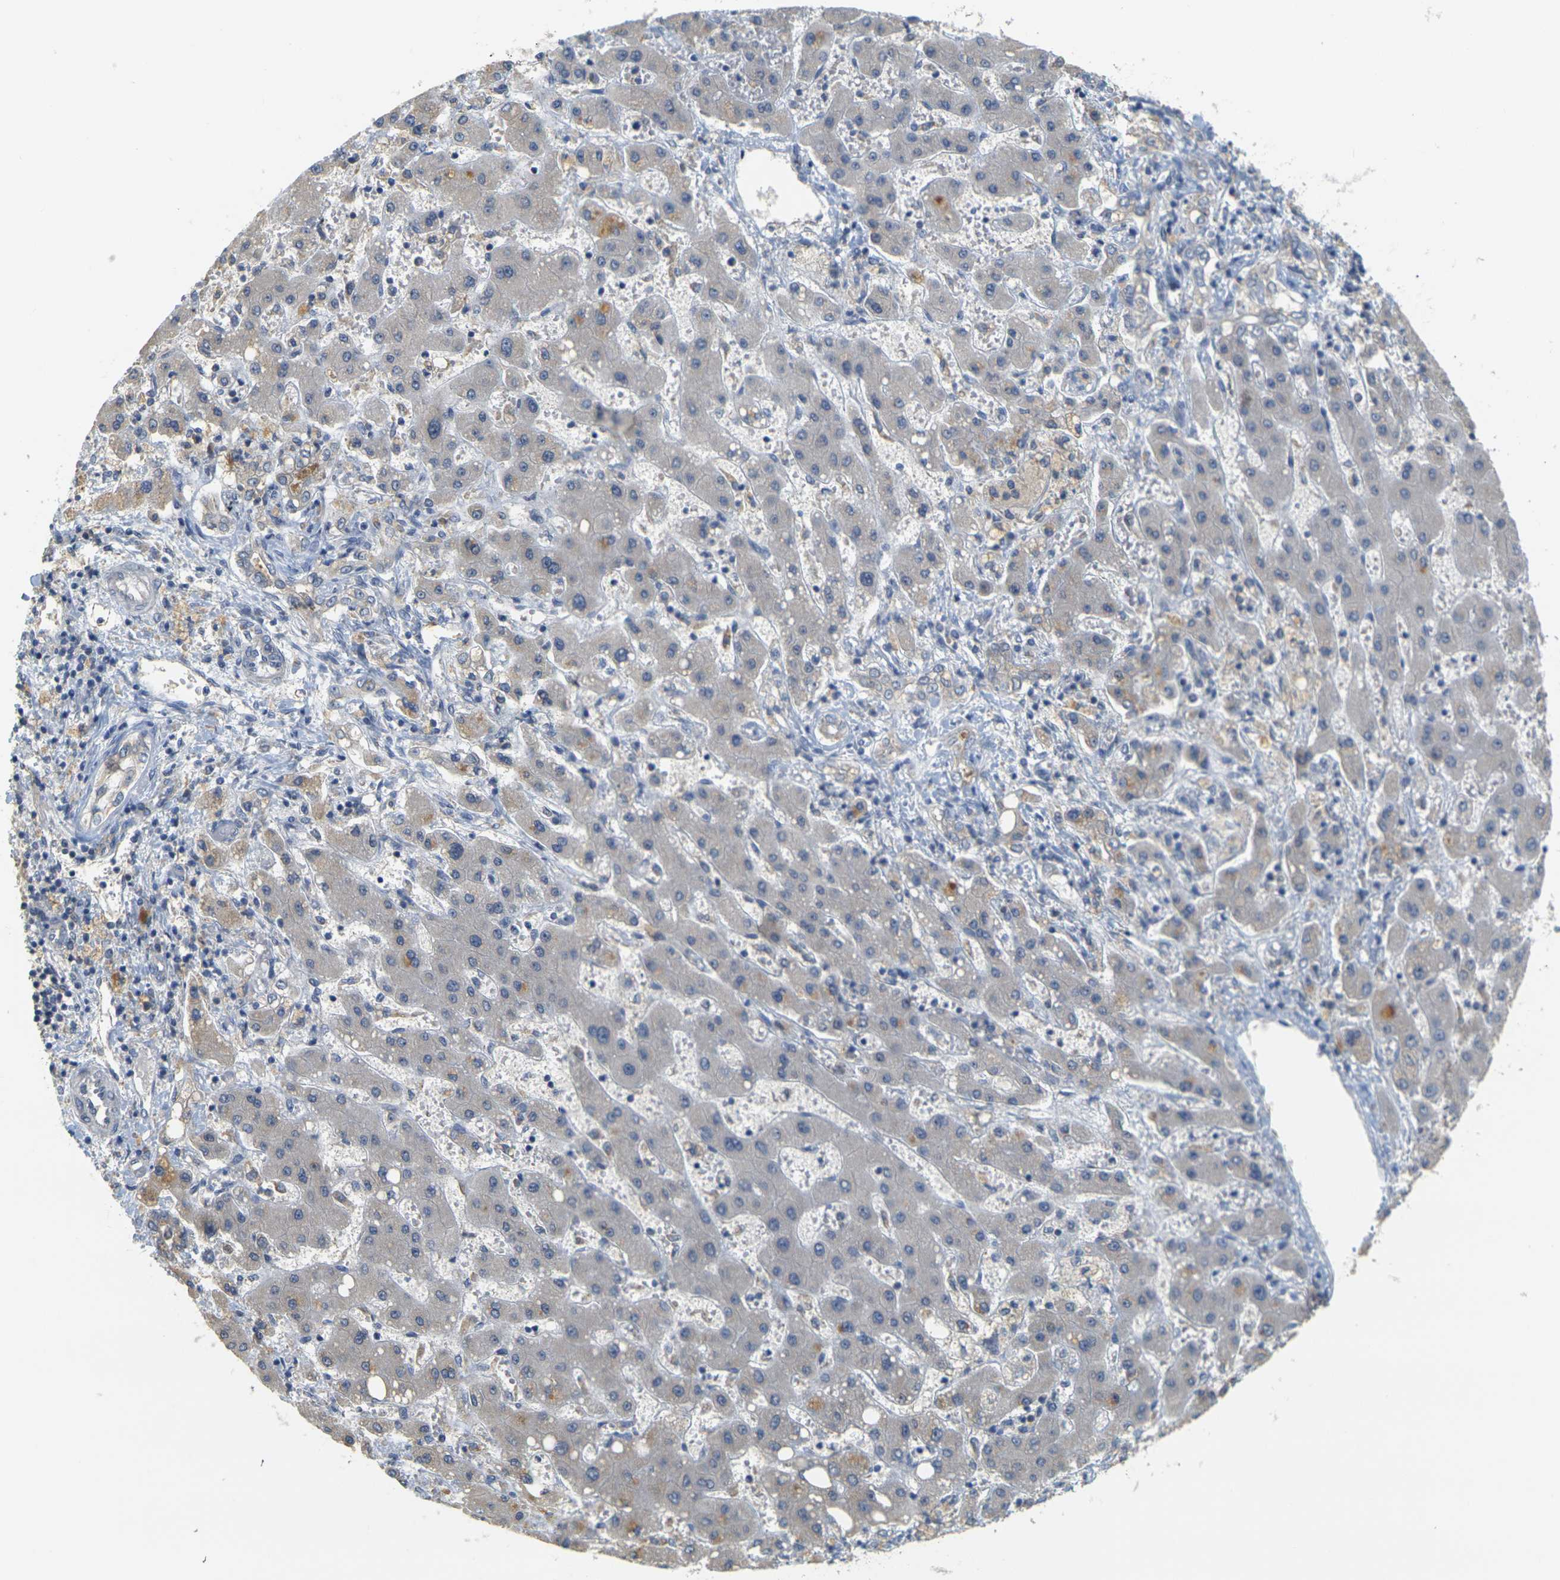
{"staining": {"intensity": "negative", "quantity": "none", "location": "none"}, "tissue": "liver cancer", "cell_type": "Tumor cells", "image_type": "cancer", "snomed": [{"axis": "morphology", "description": "Cholangiocarcinoma"}, {"axis": "topography", "description": "Liver"}], "caption": "Micrograph shows no protein positivity in tumor cells of liver cholangiocarcinoma tissue.", "gene": "GDAP1", "patient": {"sex": "male", "age": 50}}